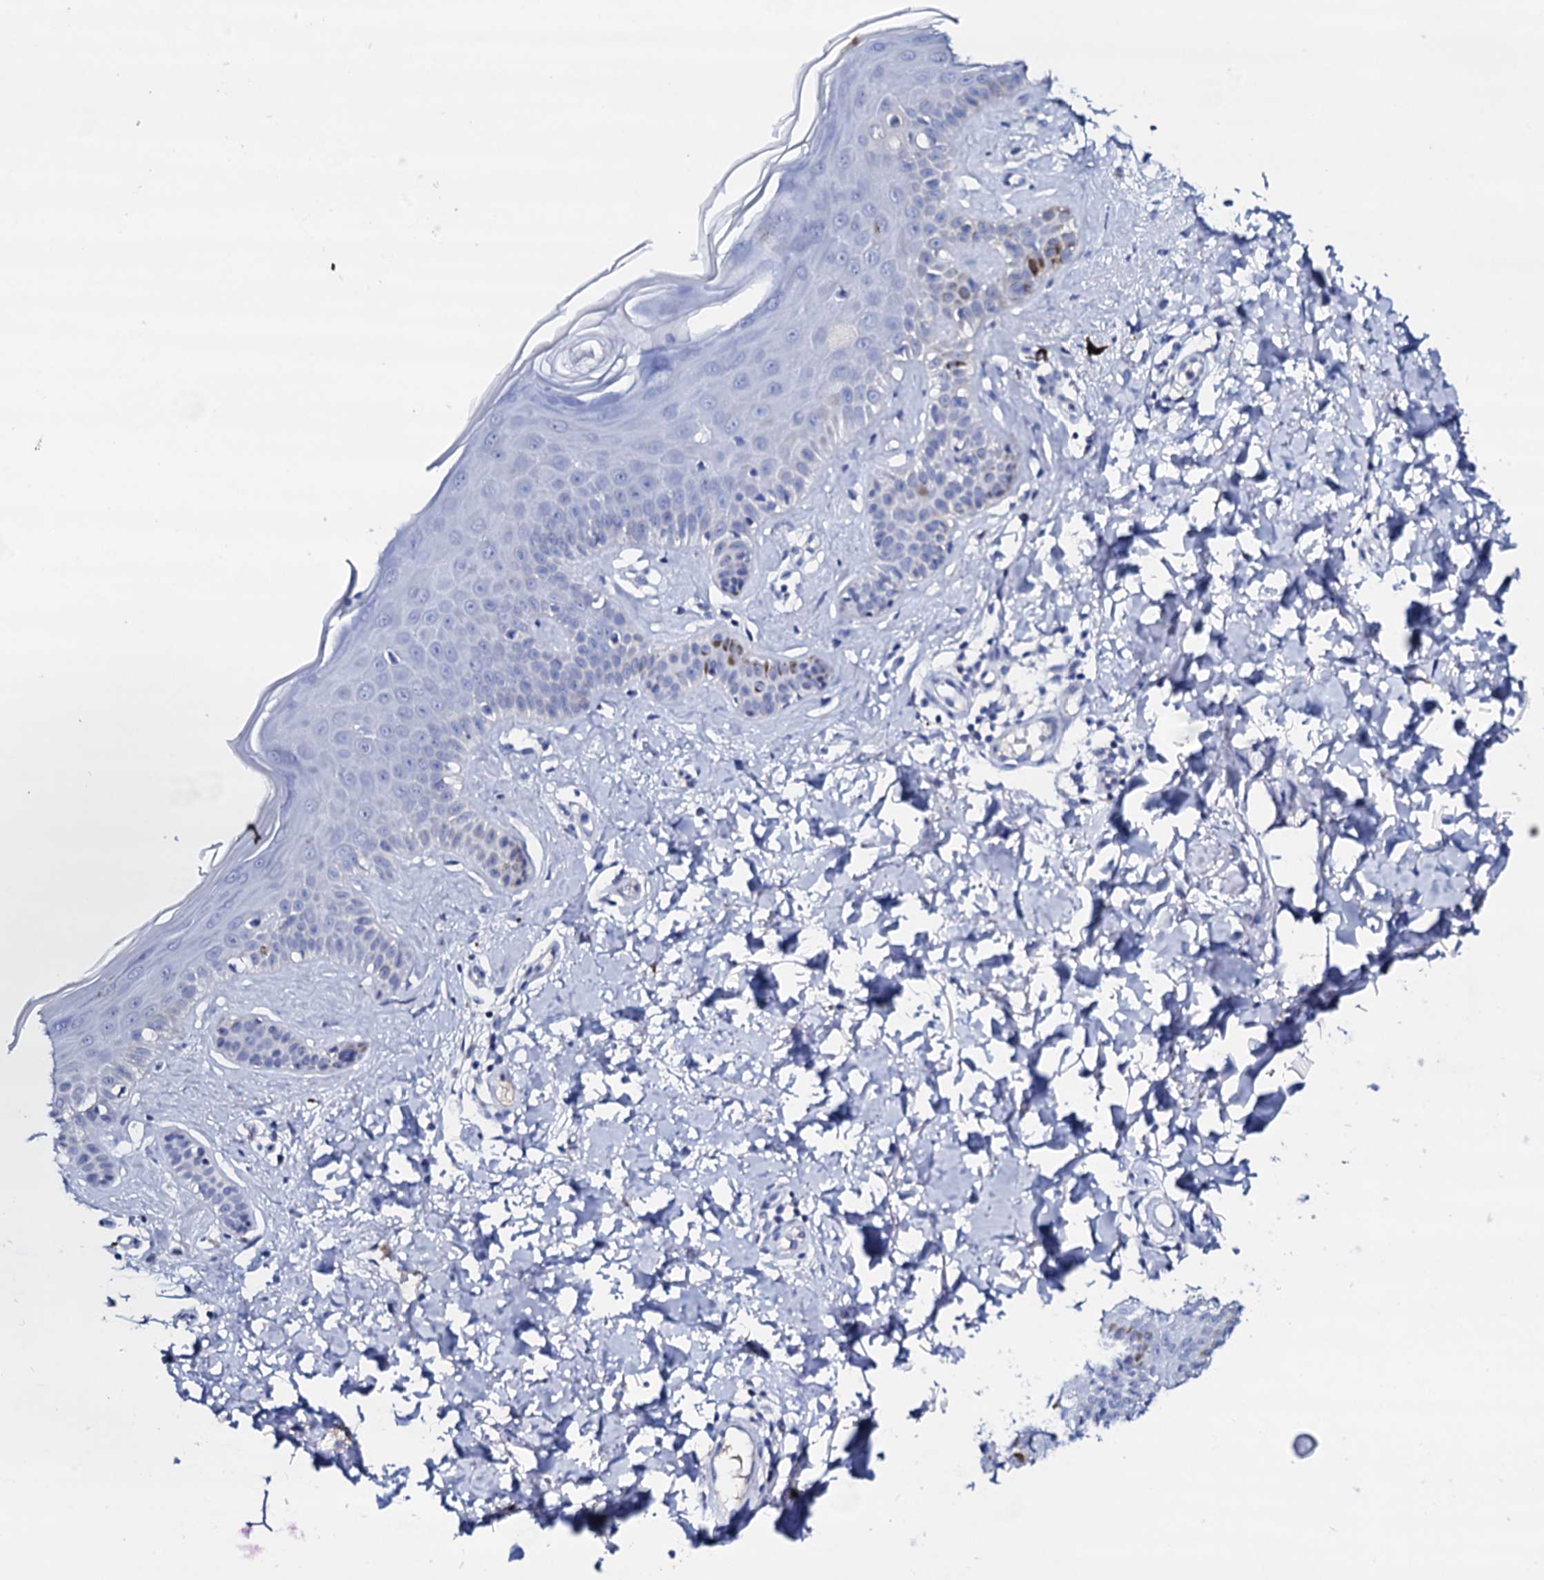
{"staining": {"intensity": "negative", "quantity": "none", "location": "none"}, "tissue": "skin", "cell_type": "Fibroblasts", "image_type": "normal", "snomed": [{"axis": "morphology", "description": "Normal tissue, NOS"}, {"axis": "topography", "description": "Skin"}], "caption": "Image shows no protein expression in fibroblasts of normal skin. (DAB (3,3'-diaminobenzidine) IHC with hematoxylin counter stain).", "gene": "FBXL16", "patient": {"sex": "female", "age": 58}}